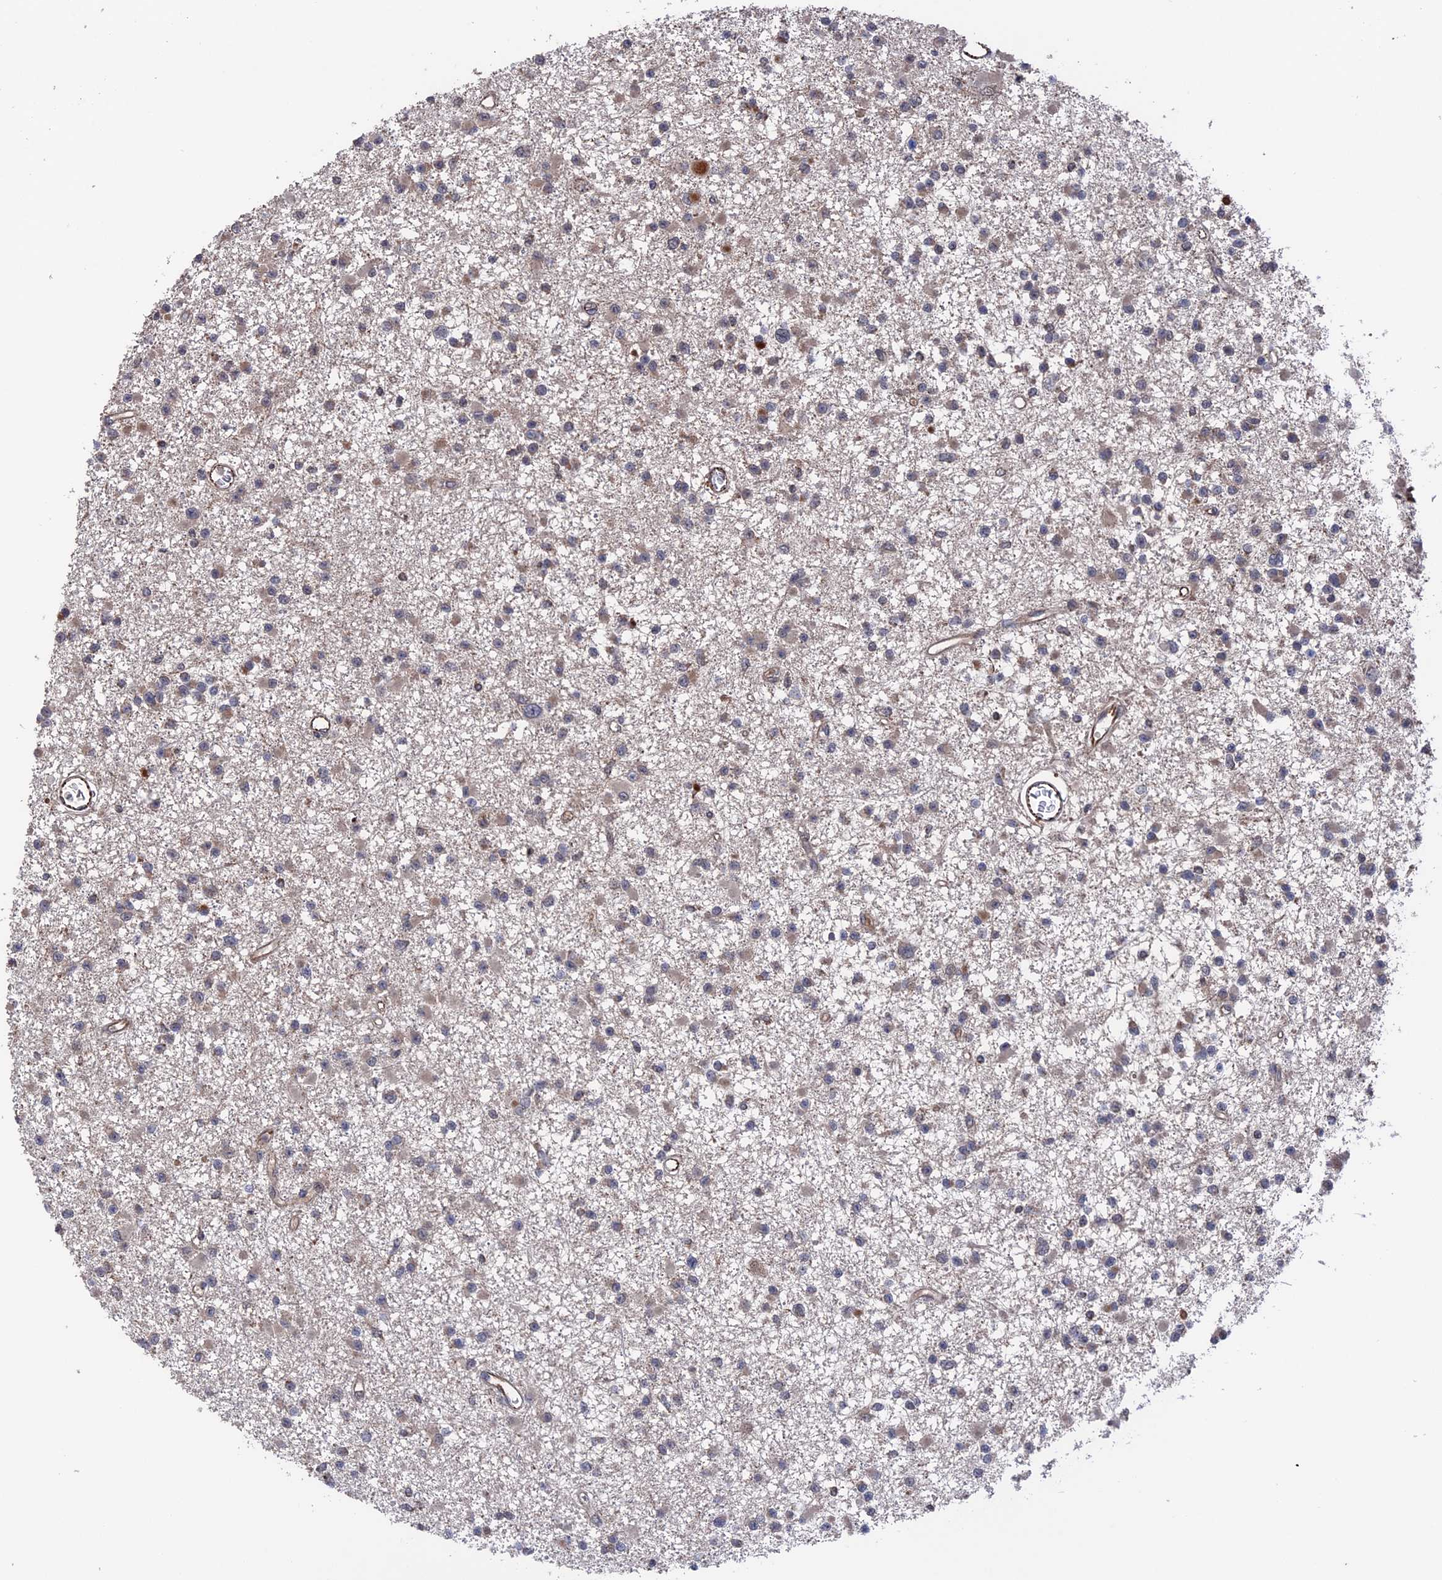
{"staining": {"intensity": "weak", "quantity": "<25%", "location": "cytoplasmic/membranous"}, "tissue": "glioma", "cell_type": "Tumor cells", "image_type": "cancer", "snomed": [{"axis": "morphology", "description": "Glioma, malignant, Low grade"}, {"axis": "topography", "description": "Brain"}], "caption": "Tumor cells show no significant protein staining in glioma. The staining was performed using DAB to visualize the protein expression in brown, while the nuclei were stained in blue with hematoxylin (Magnification: 20x).", "gene": "PLA2G15", "patient": {"sex": "female", "age": 22}}